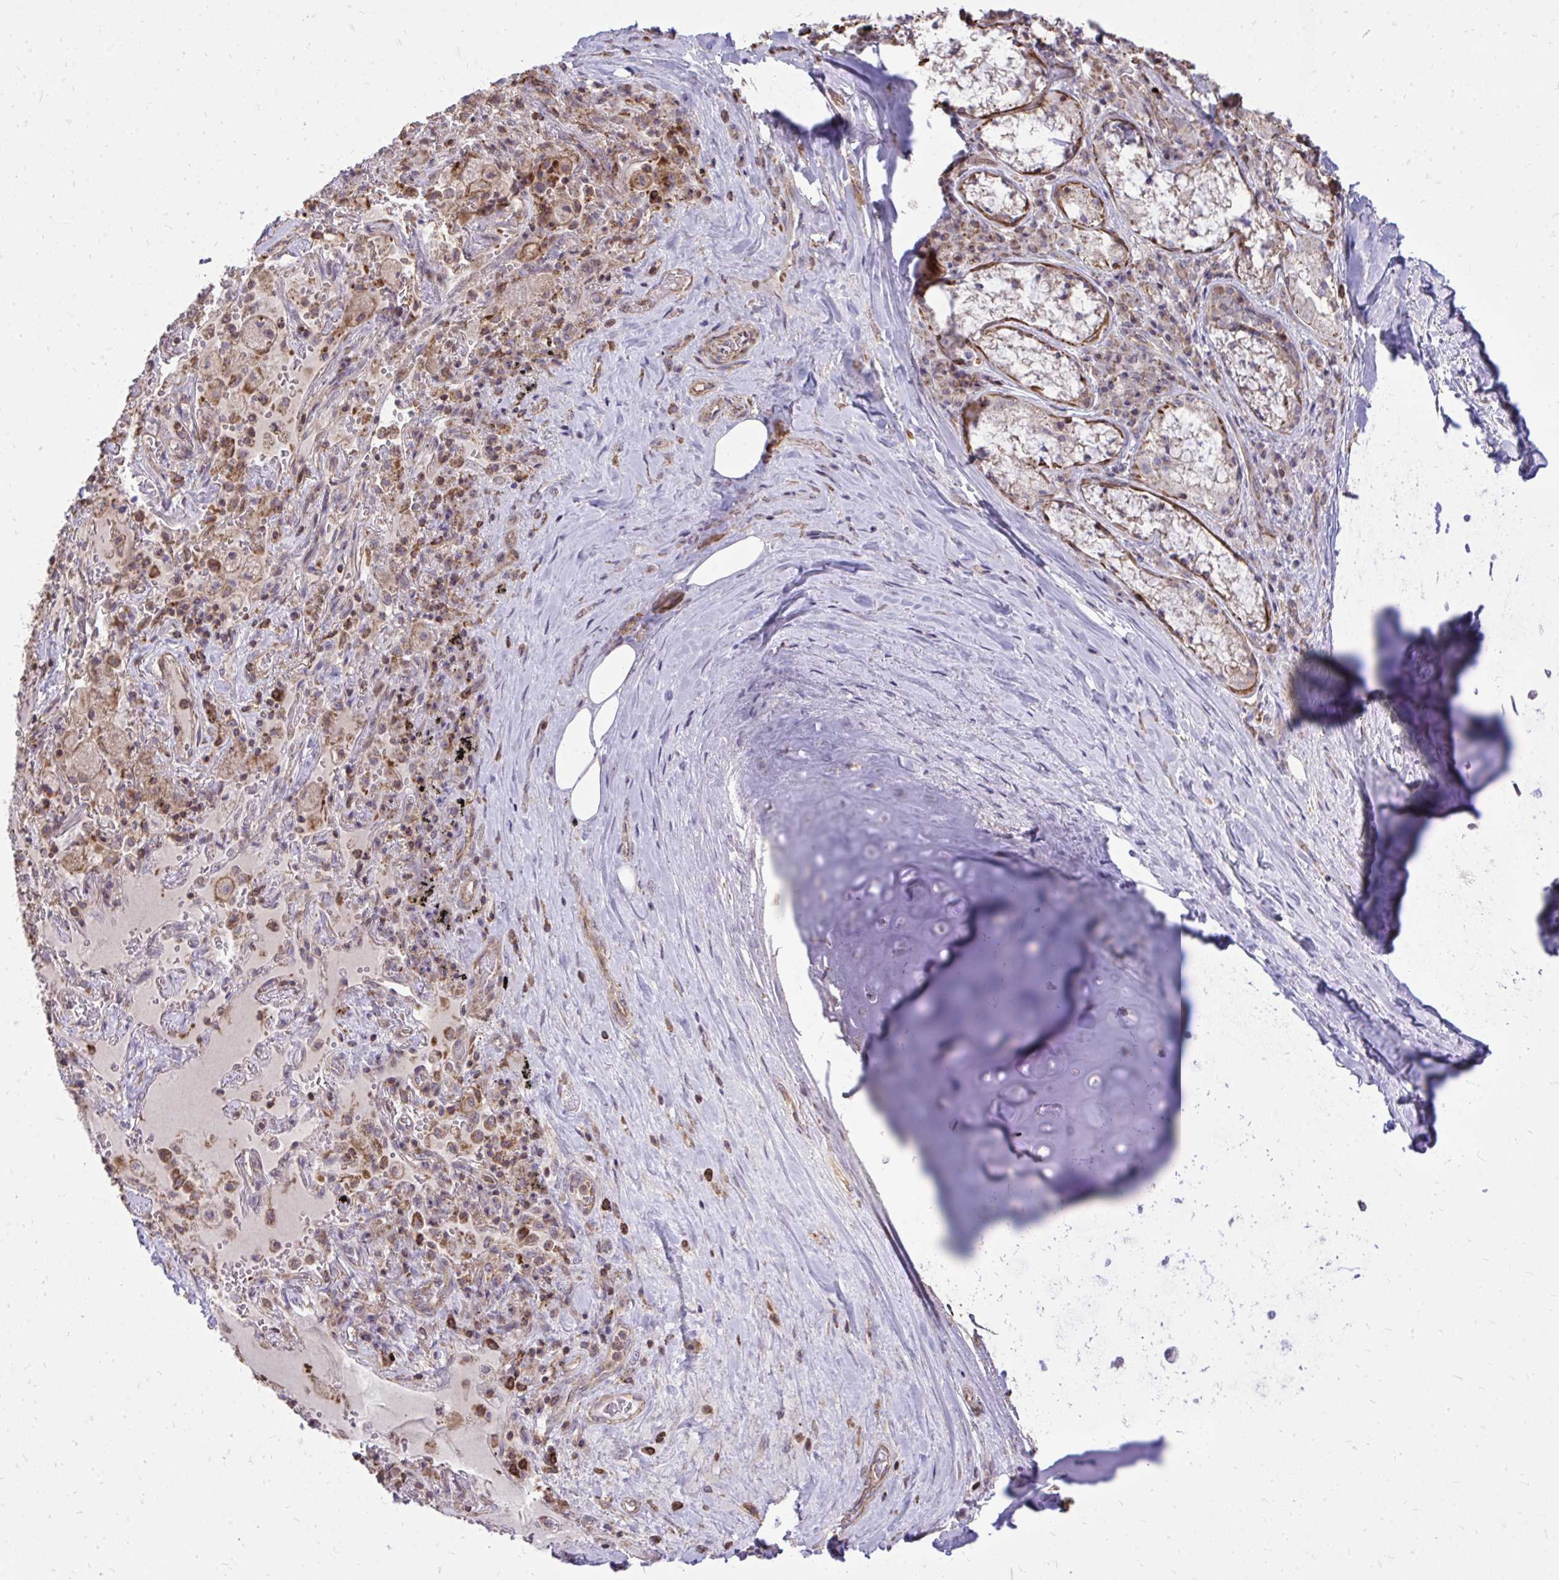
{"staining": {"intensity": "negative", "quantity": "none", "location": "none"}, "tissue": "adipose tissue", "cell_type": "Adipocytes", "image_type": "normal", "snomed": [{"axis": "morphology", "description": "Normal tissue, NOS"}, {"axis": "topography", "description": "Cartilage tissue"}, {"axis": "topography", "description": "Bronchus"}], "caption": "Micrograph shows no significant protein staining in adipocytes of benign adipose tissue.", "gene": "SLC7A5", "patient": {"sex": "male", "age": 64}}